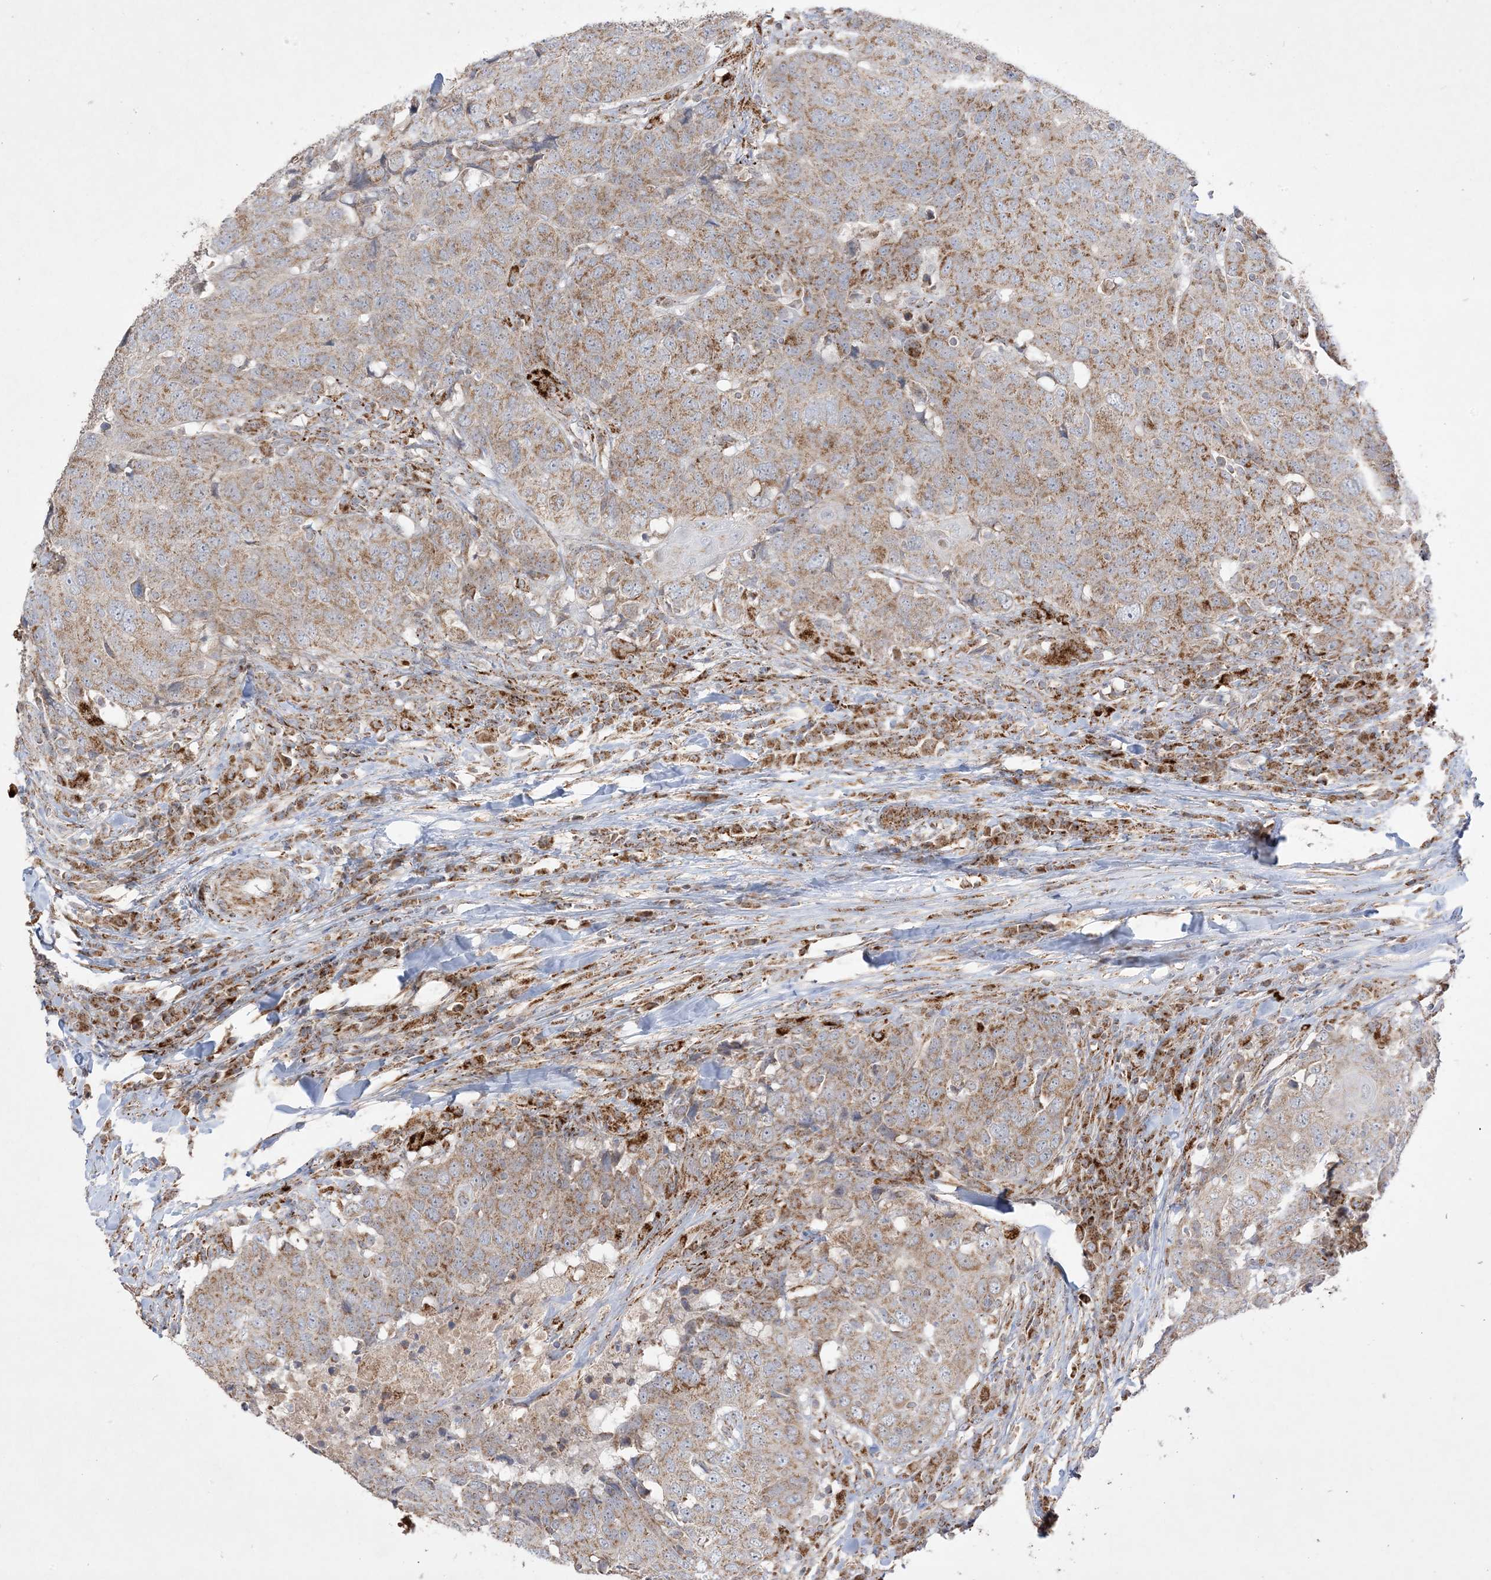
{"staining": {"intensity": "moderate", "quantity": ">75%", "location": "cytoplasmic/membranous"}, "tissue": "head and neck cancer", "cell_type": "Tumor cells", "image_type": "cancer", "snomed": [{"axis": "morphology", "description": "Squamous cell carcinoma, NOS"}, {"axis": "topography", "description": "Head-Neck"}], "caption": "Protein staining shows moderate cytoplasmic/membranous staining in approximately >75% of tumor cells in squamous cell carcinoma (head and neck).", "gene": "NDUFAF3", "patient": {"sex": "male", "age": 66}}